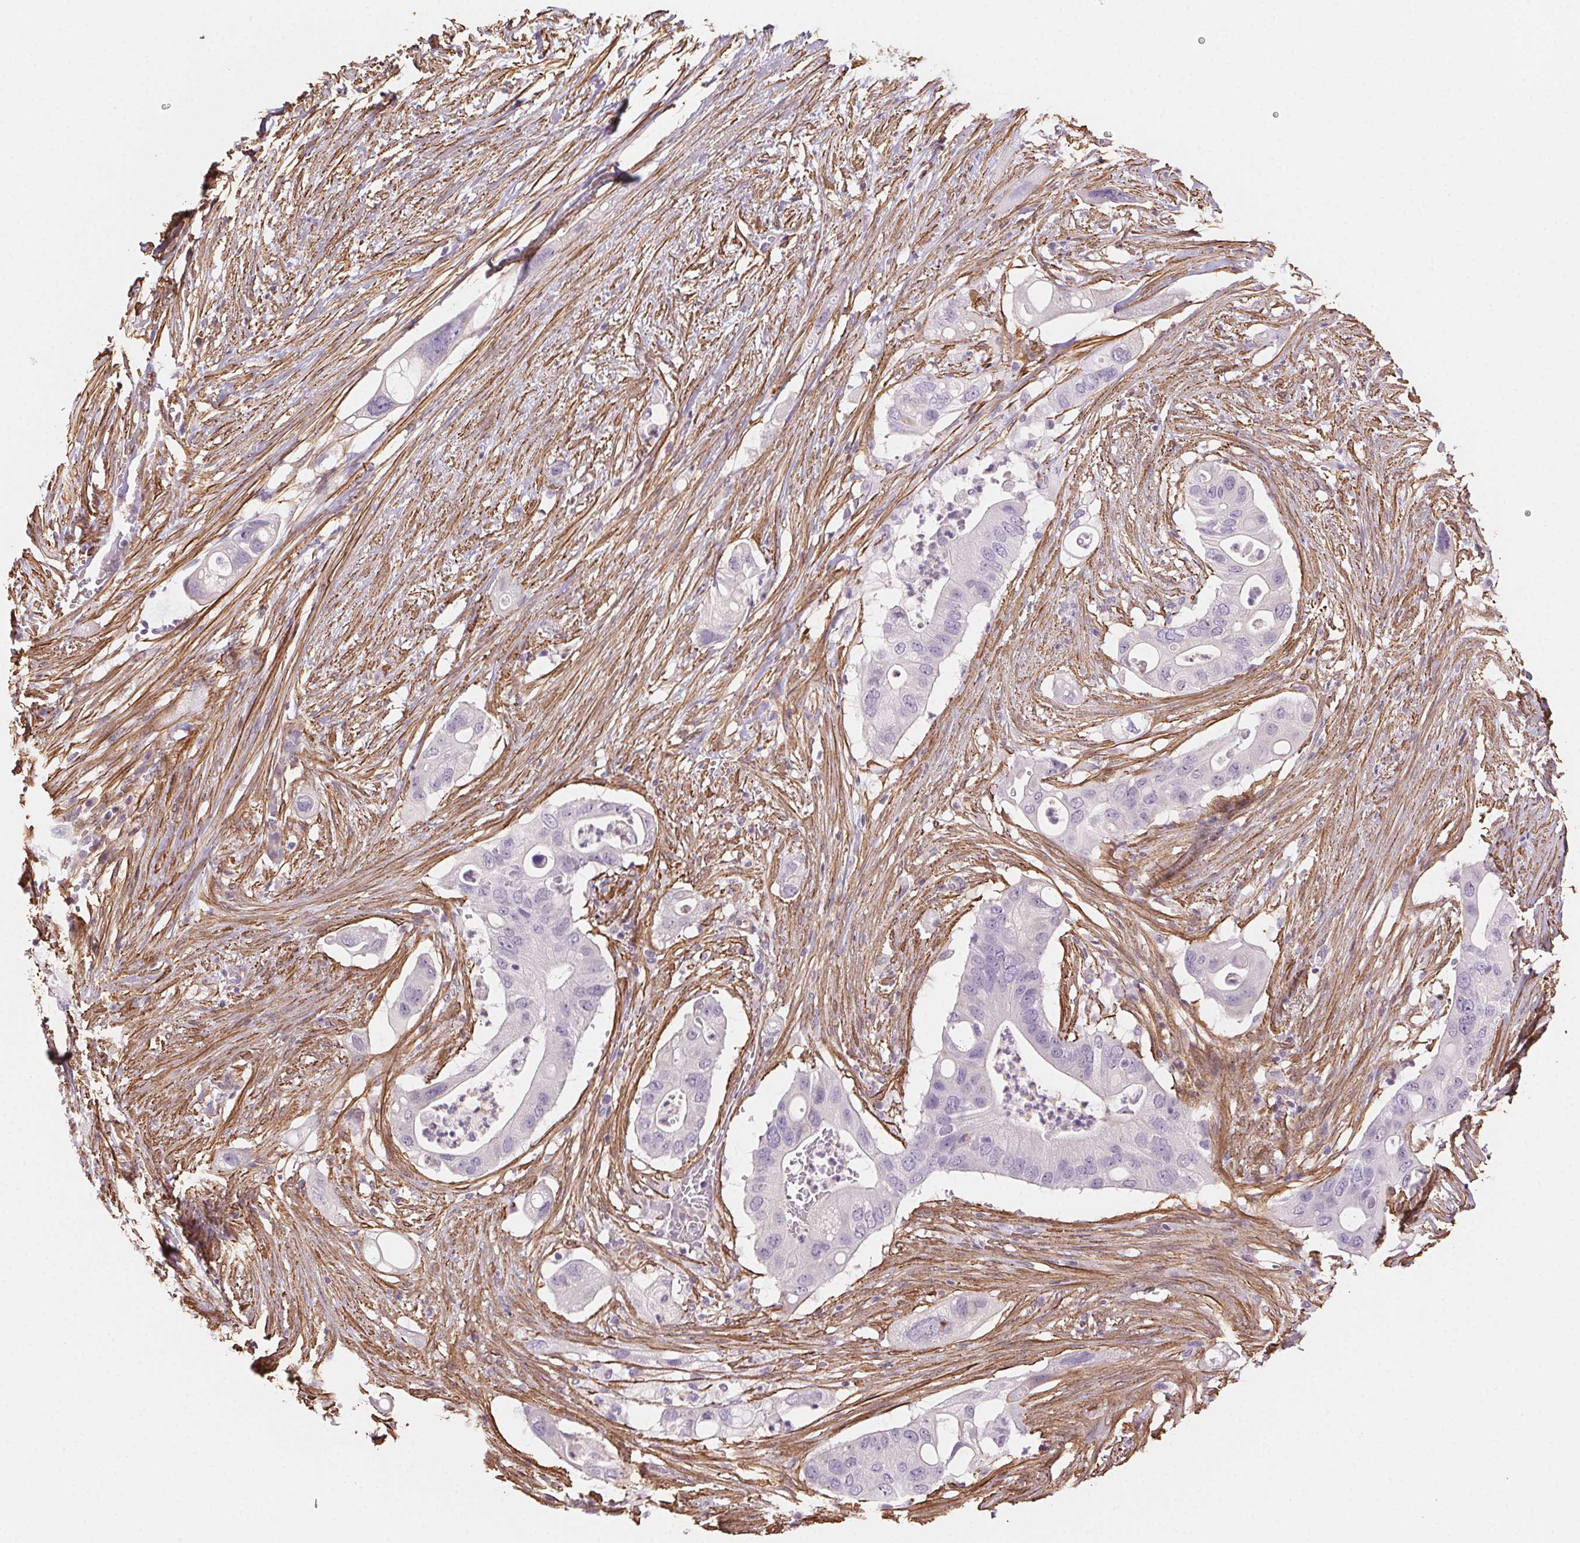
{"staining": {"intensity": "negative", "quantity": "none", "location": "none"}, "tissue": "pancreatic cancer", "cell_type": "Tumor cells", "image_type": "cancer", "snomed": [{"axis": "morphology", "description": "Adenocarcinoma, NOS"}, {"axis": "topography", "description": "Pancreas"}], "caption": "A histopathology image of pancreatic cancer stained for a protein displays no brown staining in tumor cells. (Stains: DAB immunohistochemistry with hematoxylin counter stain, Microscopy: brightfield microscopy at high magnification).", "gene": "GPX8", "patient": {"sex": "female", "age": 72}}